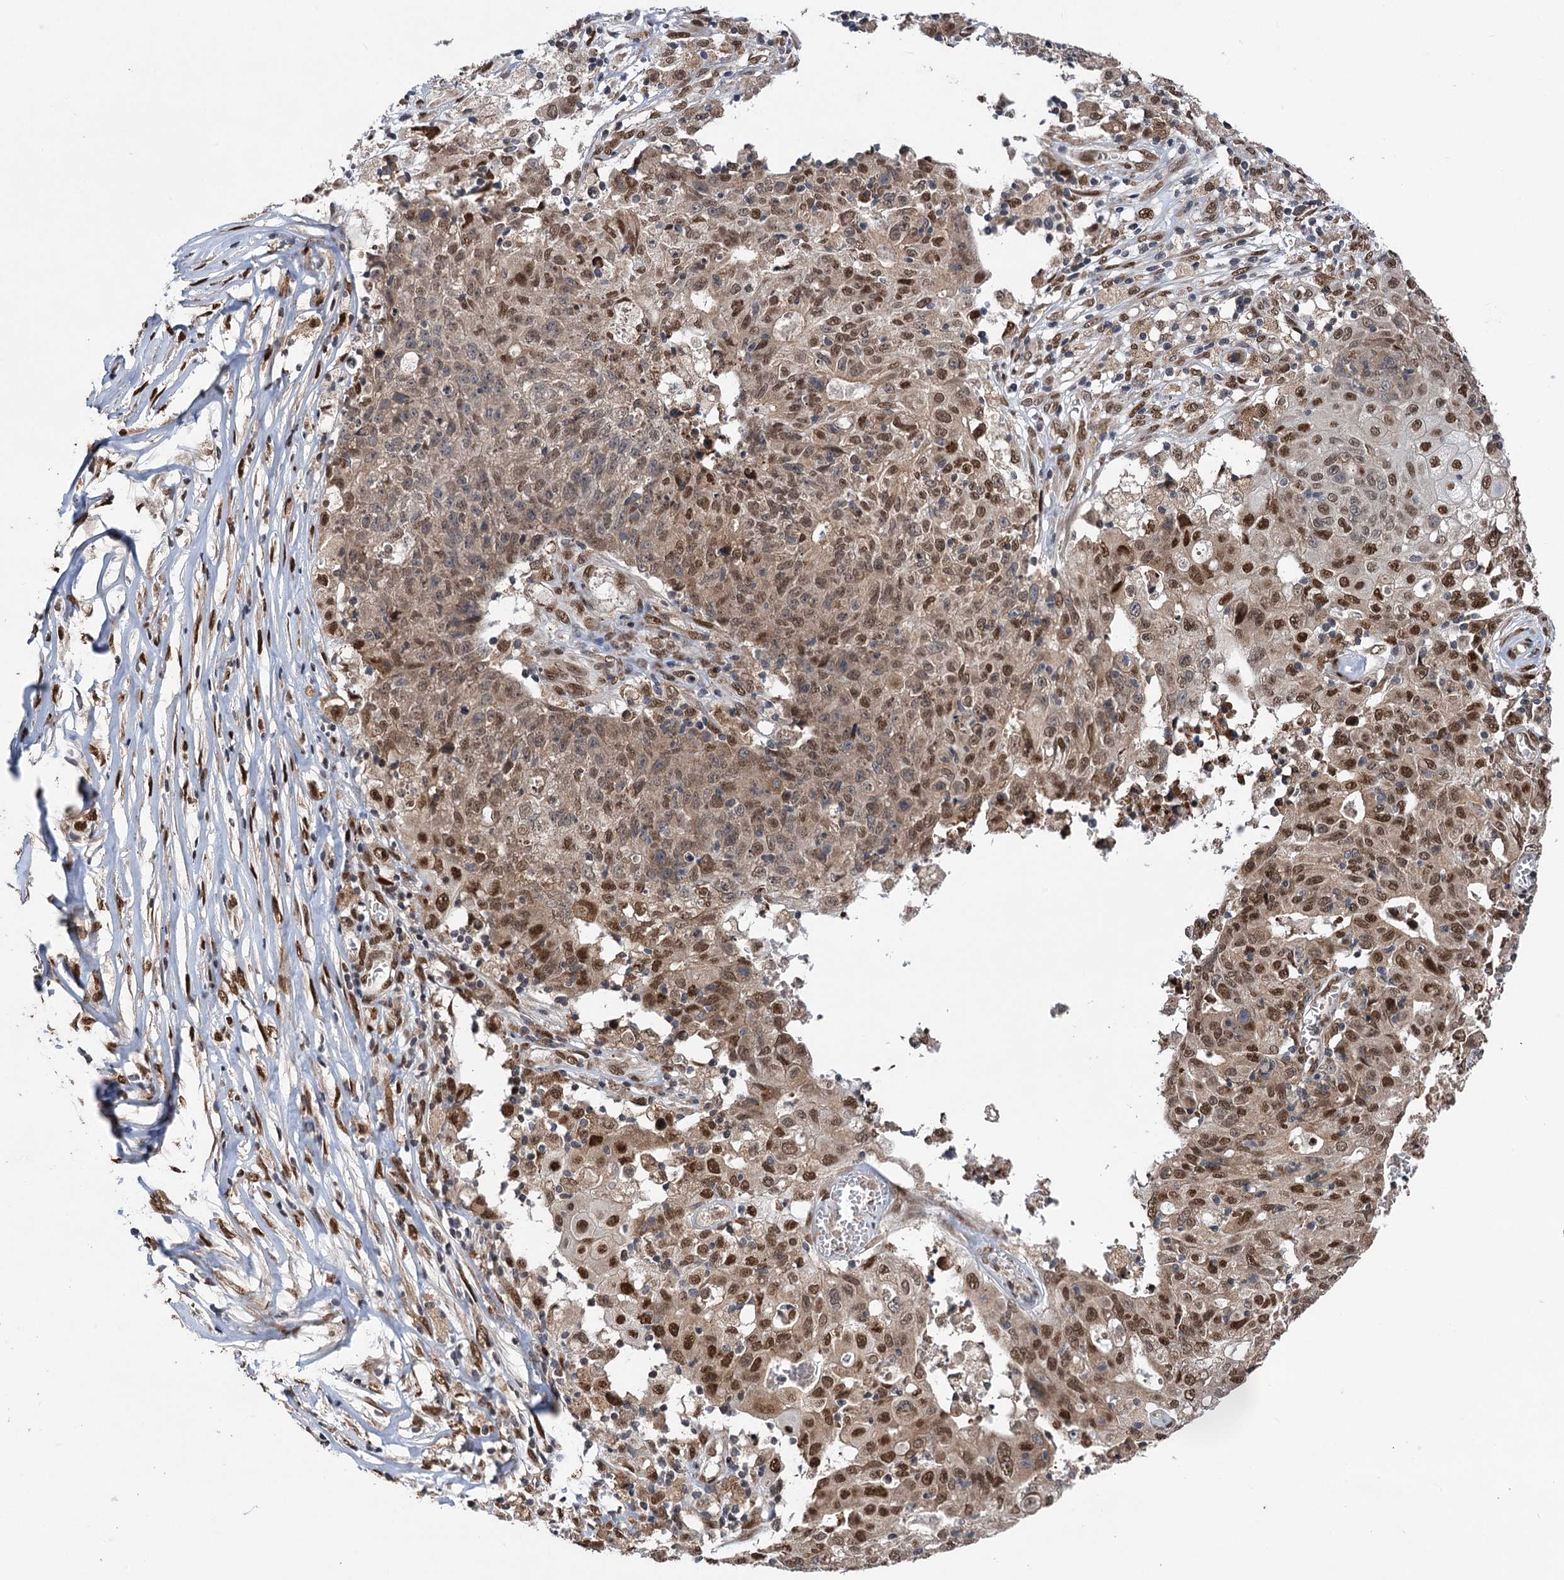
{"staining": {"intensity": "moderate", "quantity": ">75%", "location": "nuclear"}, "tissue": "ovarian cancer", "cell_type": "Tumor cells", "image_type": "cancer", "snomed": [{"axis": "morphology", "description": "Carcinoma, endometroid"}, {"axis": "topography", "description": "Ovary"}], "caption": "An image showing moderate nuclear positivity in approximately >75% of tumor cells in endometroid carcinoma (ovarian), as visualized by brown immunohistochemical staining.", "gene": "MESD", "patient": {"sex": "female", "age": 42}}